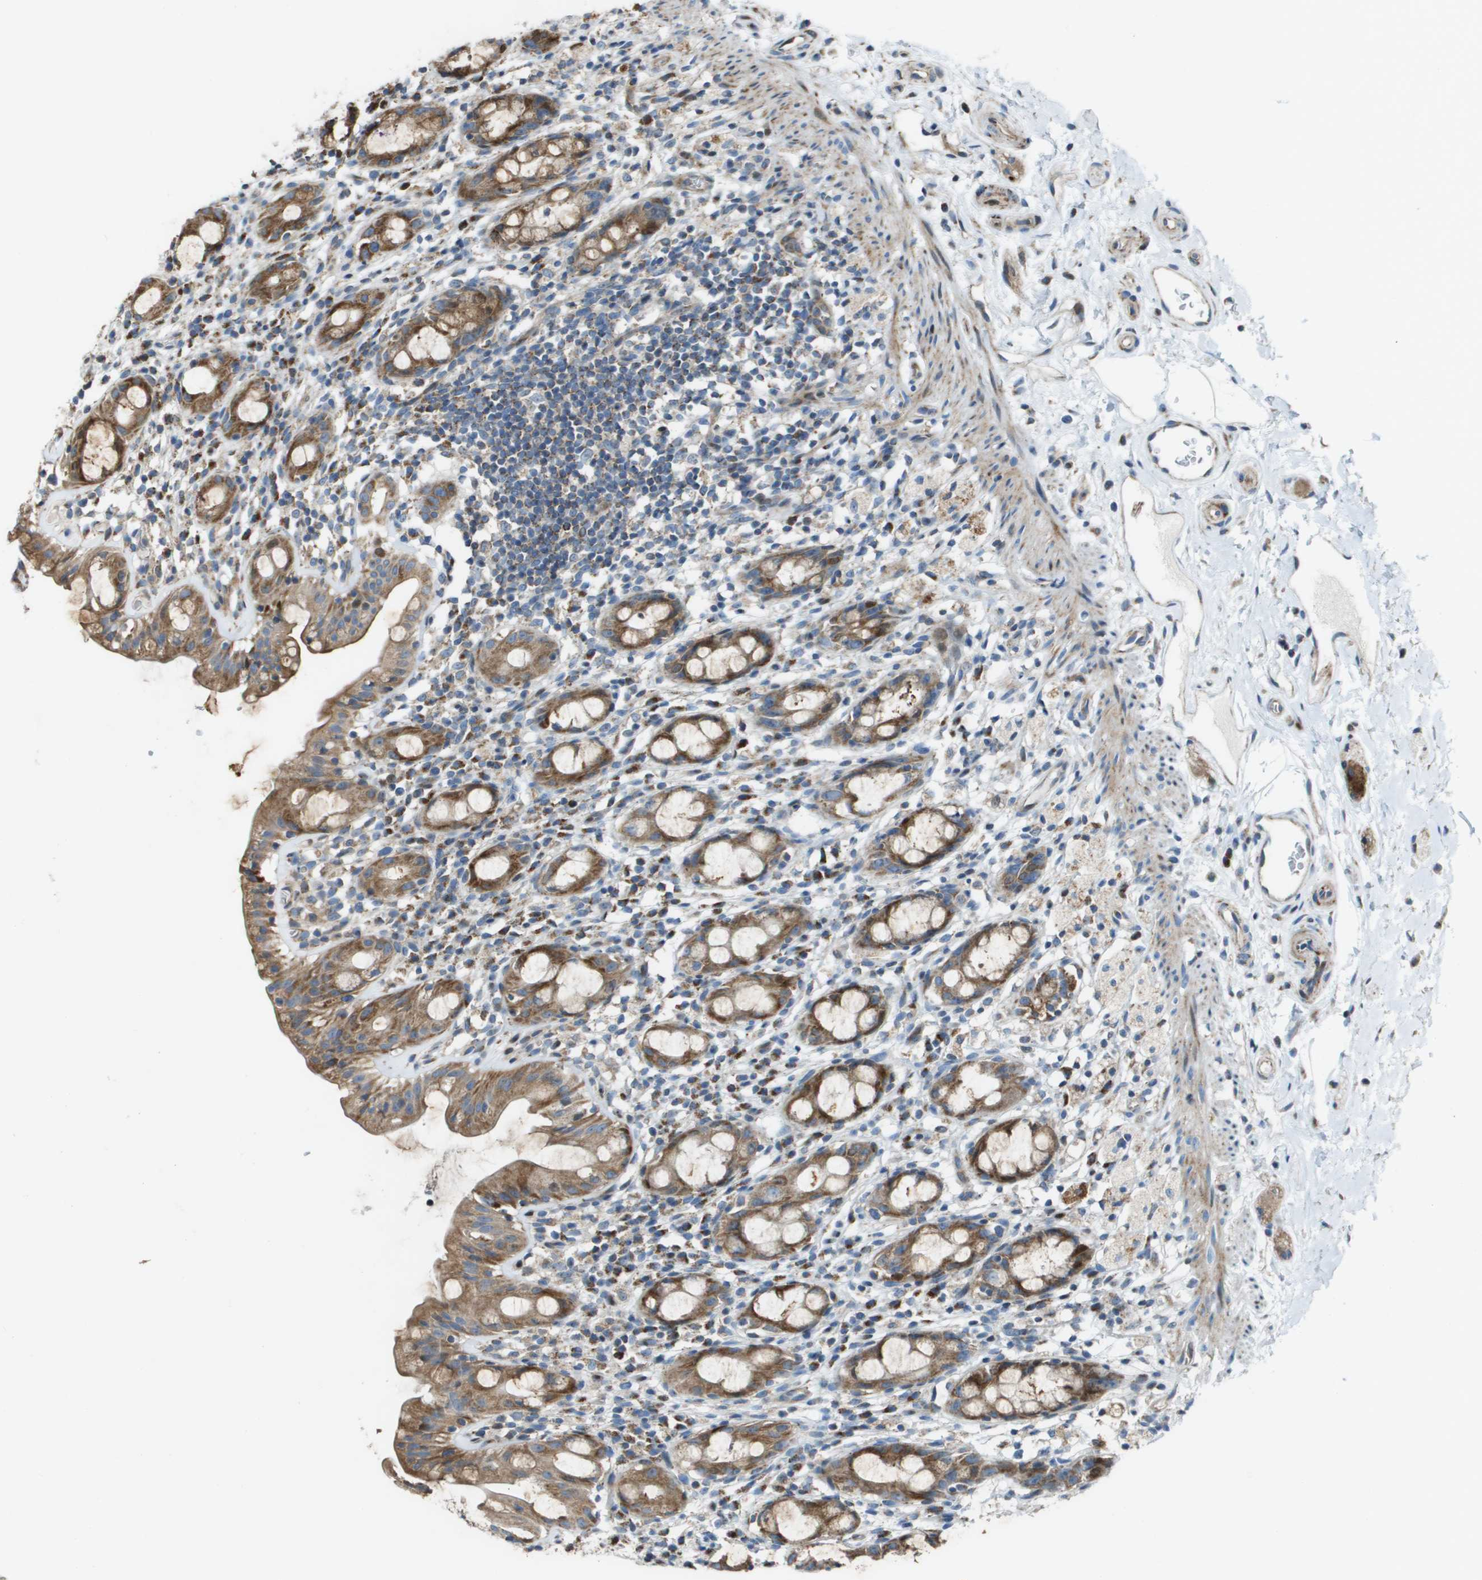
{"staining": {"intensity": "strong", "quantity": ">75%", "location": "cytoplasmic/membranous"}, "tissue": "rectum", "cell_type": "Glandular cells", "image_type": "normal", "snomed": [{"axis": "morphology", "description": "Normal tissue, NOS"}, {"axis": "topography", "description": "Rectum"}], "caption": "The photomicrograph exhibits immunohistochemical staining of normal rectum. There is strong cytoplasmic/membranous staining is seen in about >75% of glandular cells.", "gene": "MGAT3", "patient": {"sex": "male", "age": 44}}